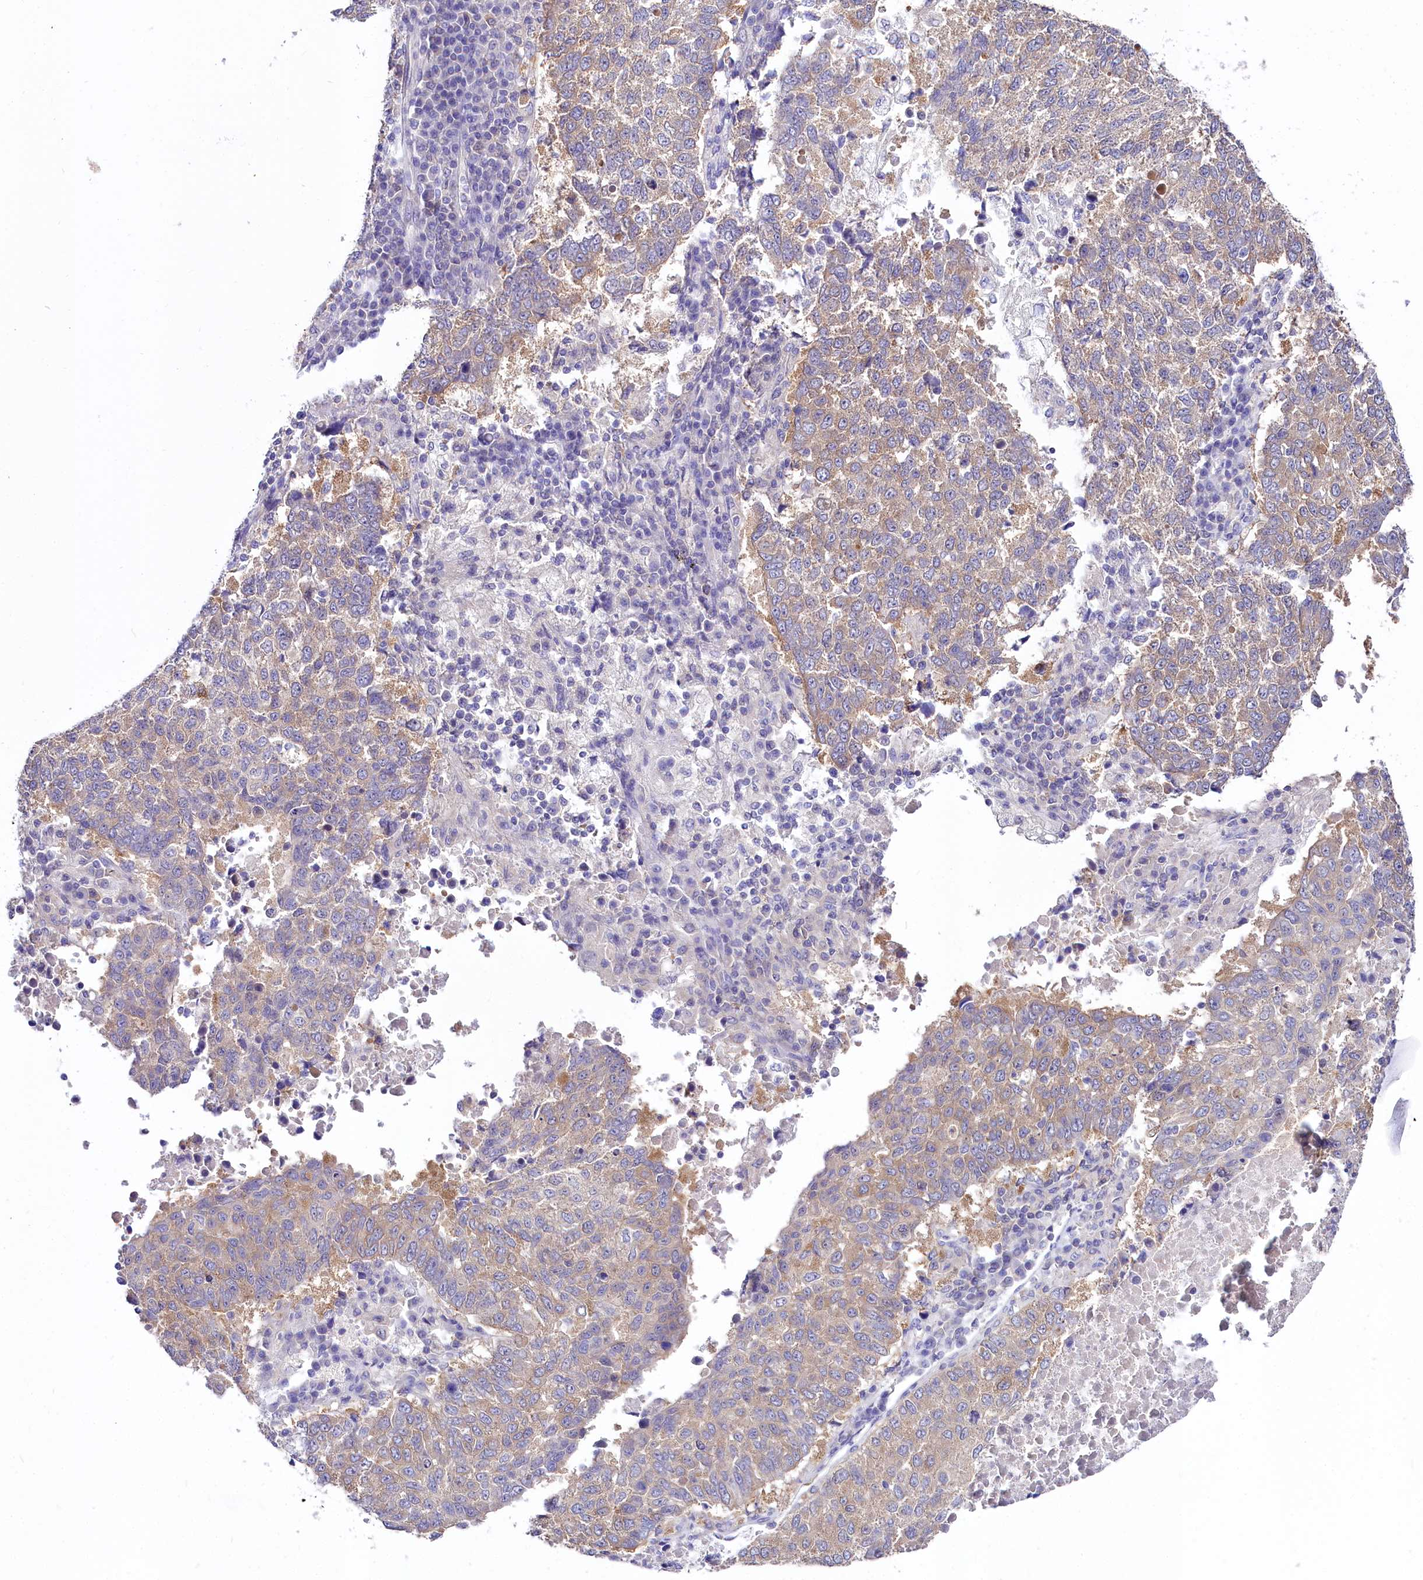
{"staining": {"intensity": "weak", "quantity": "<25%", "location": "cytoplasmic/membranous"}, "tissue": "lung cancer", "cell_type": "Tumor cells", "image_type": "cancer", "snomed": [{"axis": "morphology", "description": "Squamous cell carcinoma, NOS"}, {"axis": "topography", "description": "Lung"}], "caption": "Lung squamous cell carcinoma stained for a protein using immunohistochemistry exhibits no positivity tumor cells.", "gene": "ABHD5", "patient": {"sex": "male", "age": 73}}